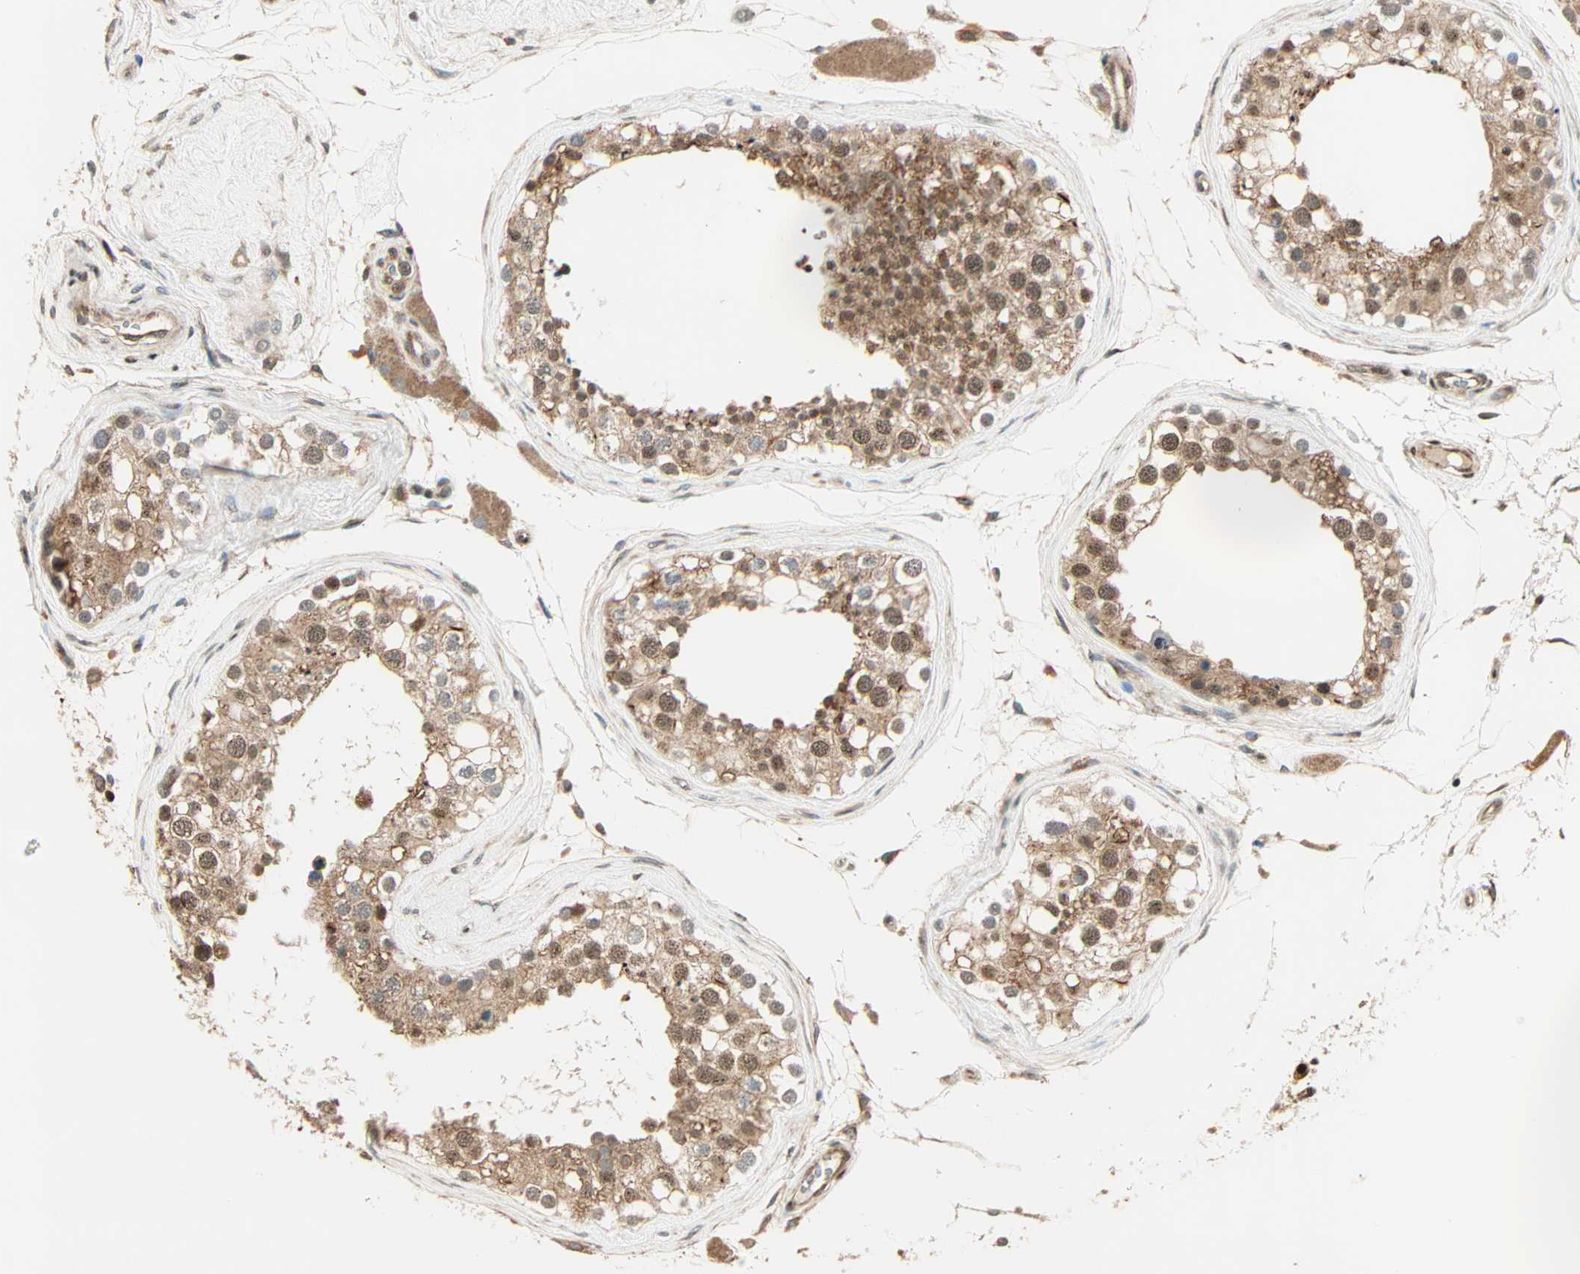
{"staining": {"intensity": "moderate", "quantity": ">75%", "location": "cytoplasmic/membranous,nuclear"}, "tissue": "testis", "cell_type": "Cells in seminiferous ducts", "image_type": "normal", "snomed": [{"axis": "morphology", "description": "Normal tissue, NOS"}, {"axis": "topography", "description": "Testis"}], "caption": "The photomicrograph shows staining of benign testis, revealing moderate cytoplasmic/membranous,nuclear protein expression (brown color) within cells in seminiferous ducts.", "gene": "PNPLA6", "patient": {"sex": "male", "age": 68}}